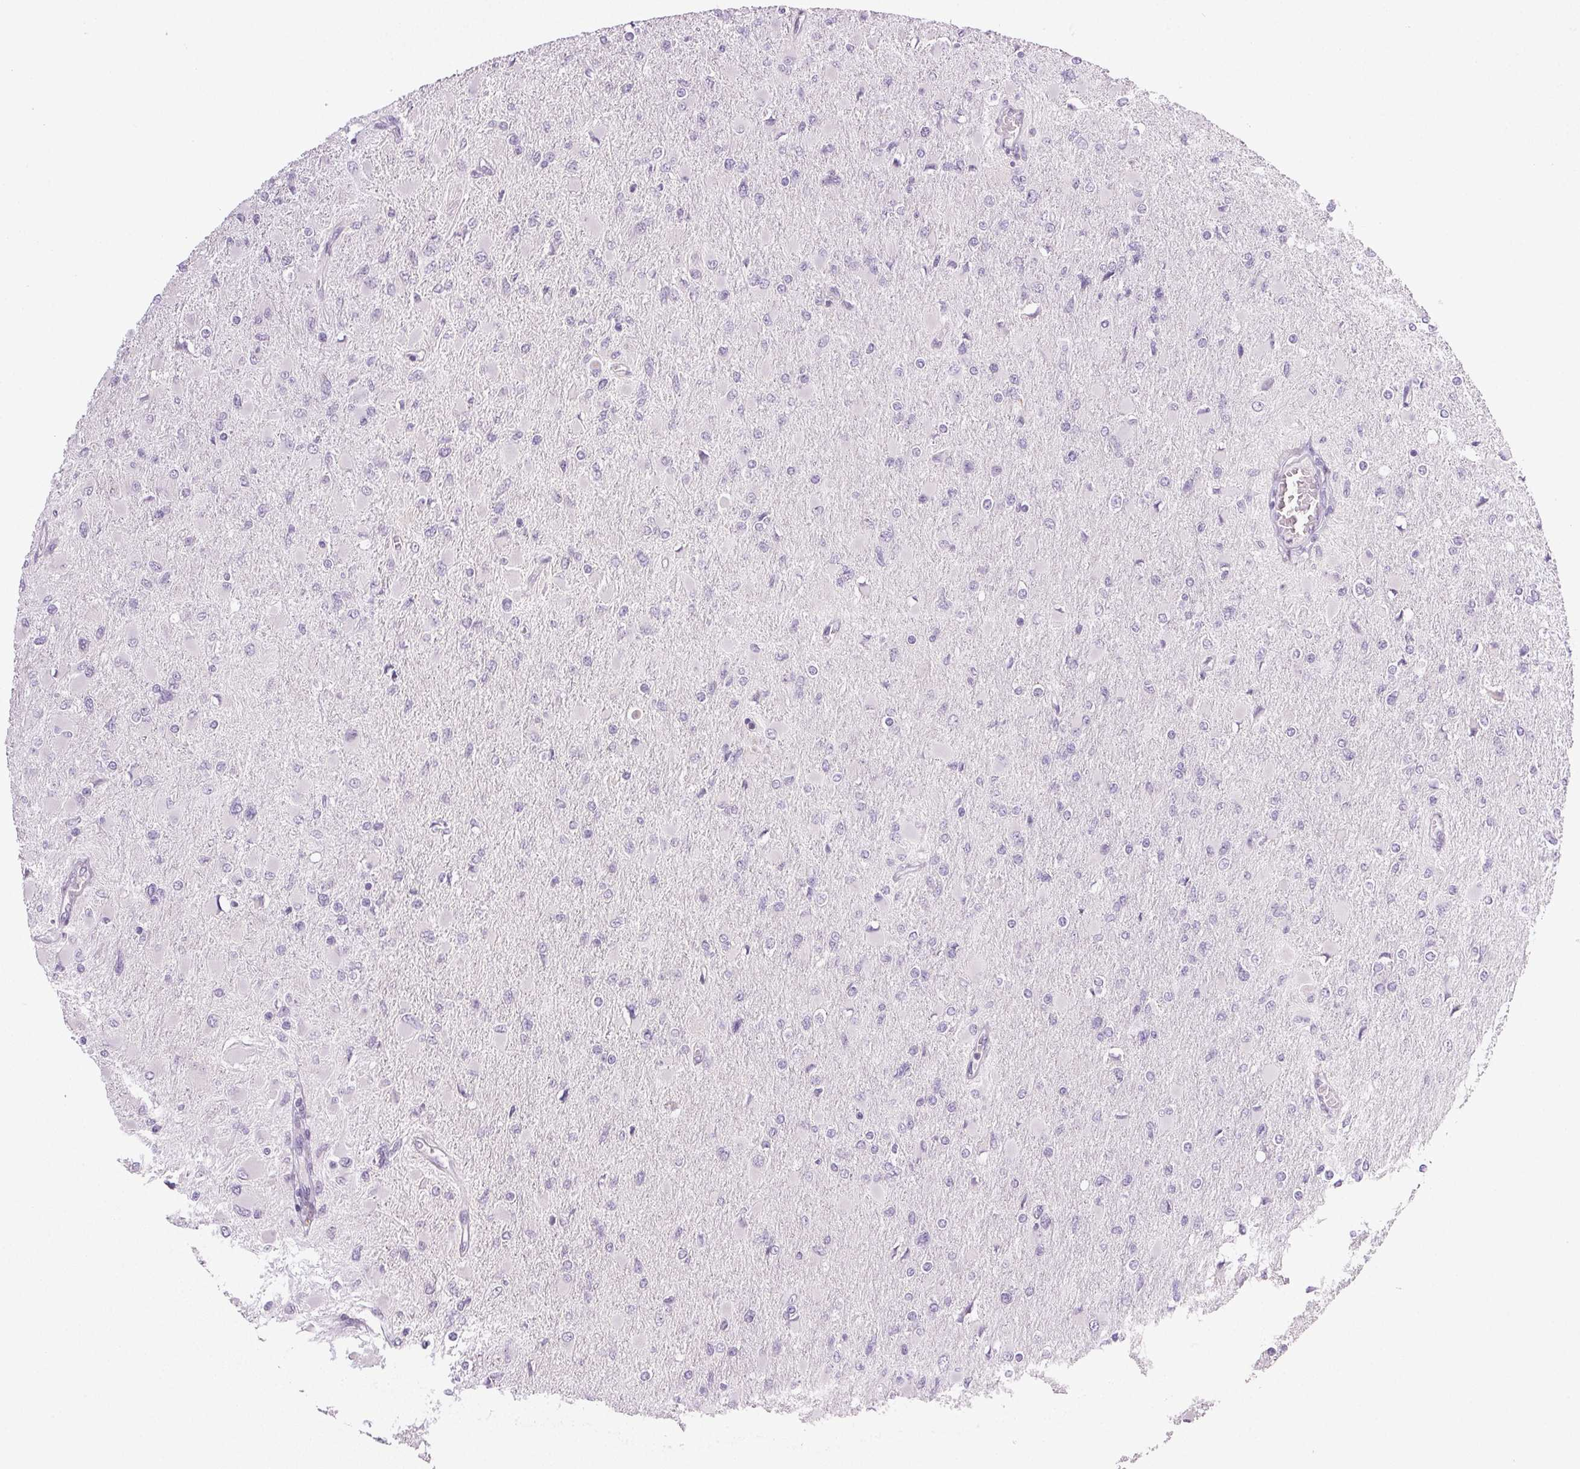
{"staining": {"intensity": "negative", "quantity": "none", "location": "none"}, "tissue": "glioma", "cell_type": "Tumor cells", "image_type": "cancer", "snomed": [{"axis": "morphology", "description": "Glioma, malignant, High grade"}, {"axis": "topography", "description": "Cerebral cortex"}], "caption": "The immunohistochemistry (IHC) photomicrograph has no significant expression in tumor cells of malignant glioma (high-grade) tissue.", "gene": "COL7A1", "patient": {"sex": "female", "age": 36}}